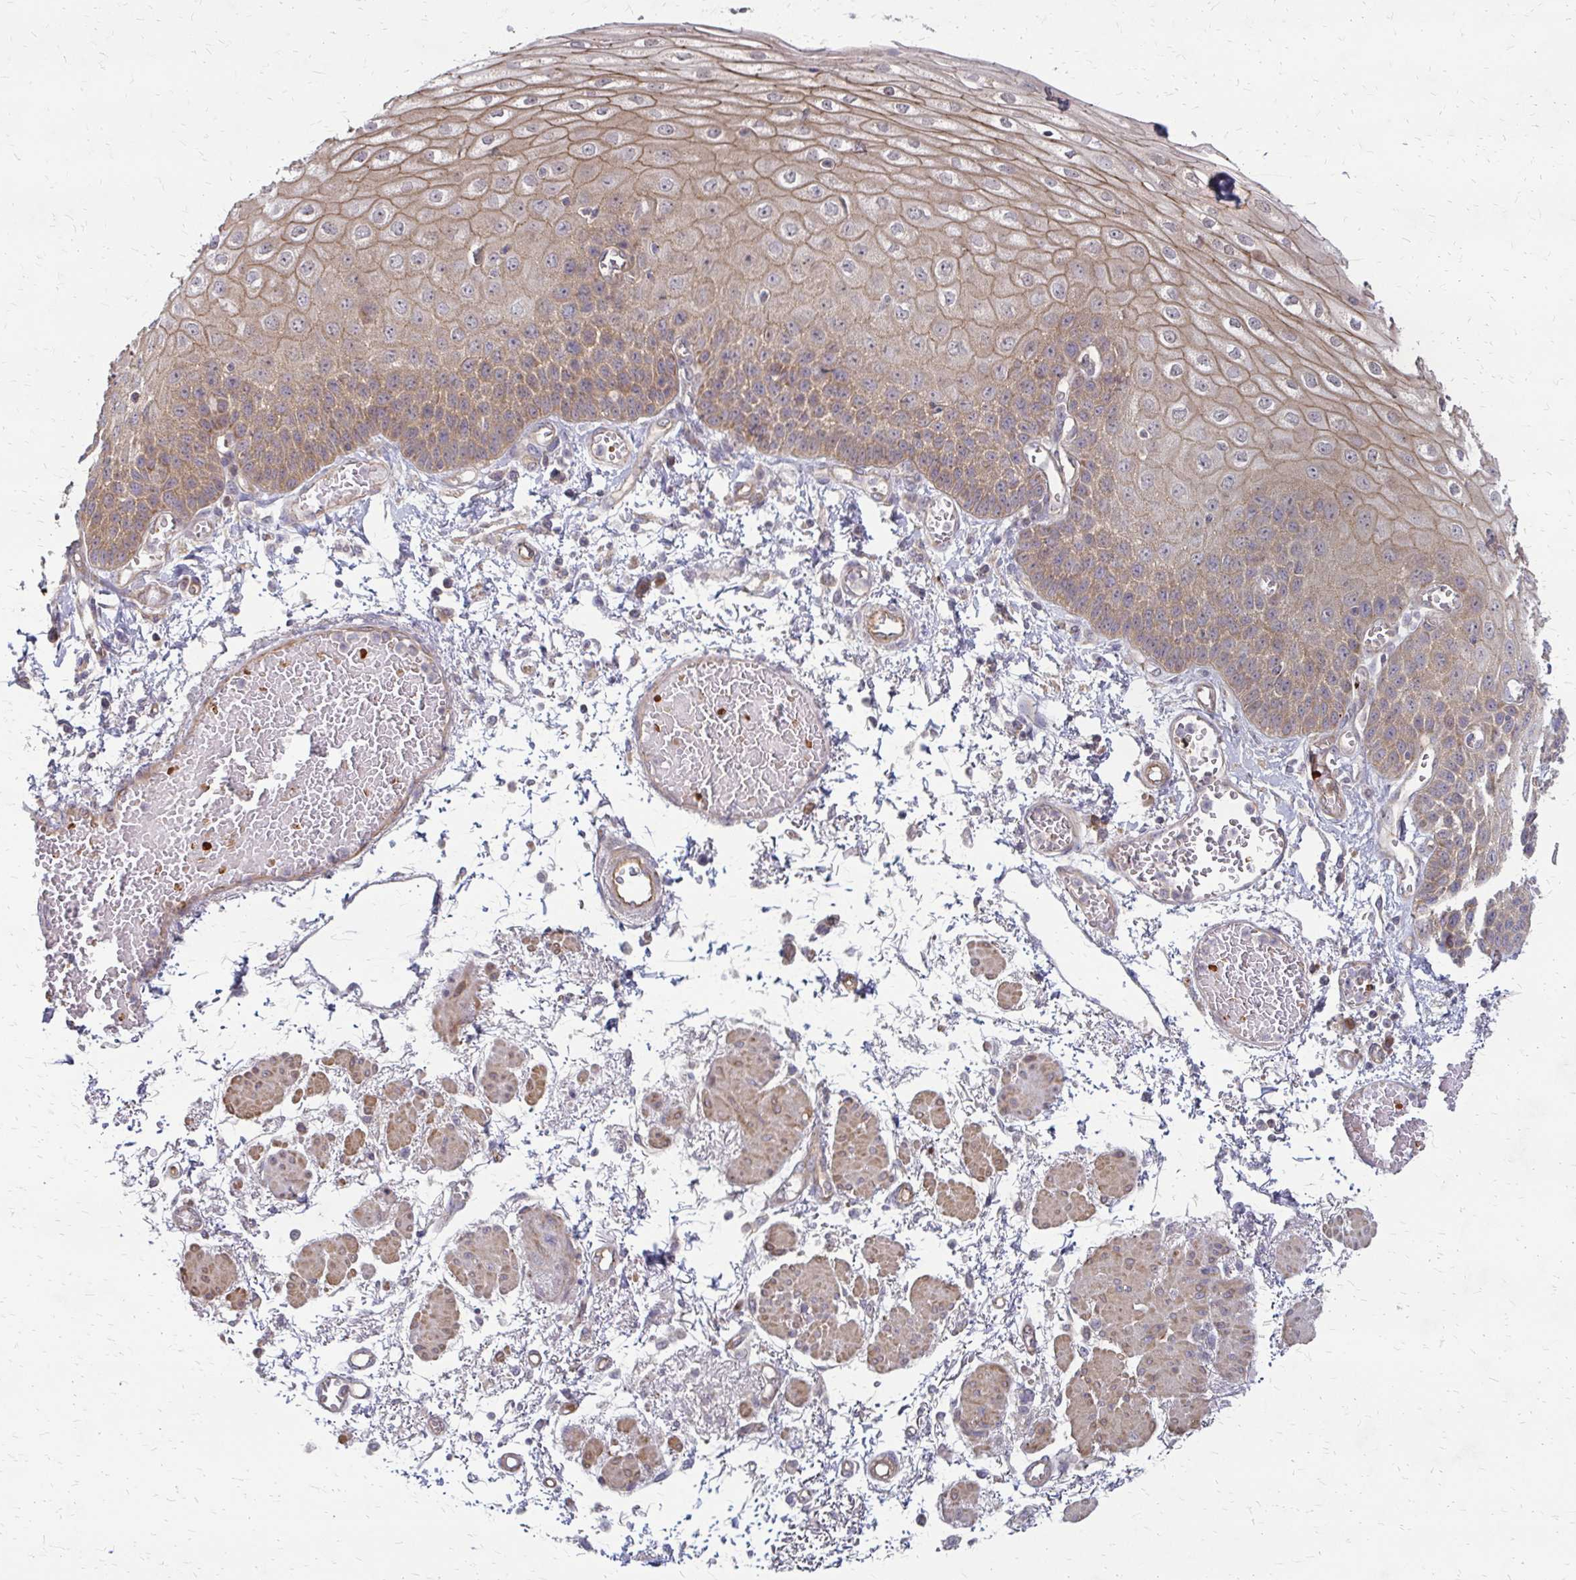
{"staining": {"intensity": "moderate", "quantity": "25%-75%", "location": "cytoplasmic/membranous"}, "tissue": "esophagus", "cell_type": "Squamous epithelial cells", "image_type": "normal", "snomed": [{"axis": "morphology", "description": "Normal tissue, NOS"}, {"axis": "morphology", "description": "Adenocarcinoma, NOS"}, {"axis": "topography", "description": "Esophagus"}], "caption": "Human esophagus stained for a protein (brown) exhibits moderate cytoplasmic/membranous positive expression in approximately 25%-75% of squamous epithelial cells.", "gene": "ZNF383", "patient": {"sex": "male", "age": 81}}